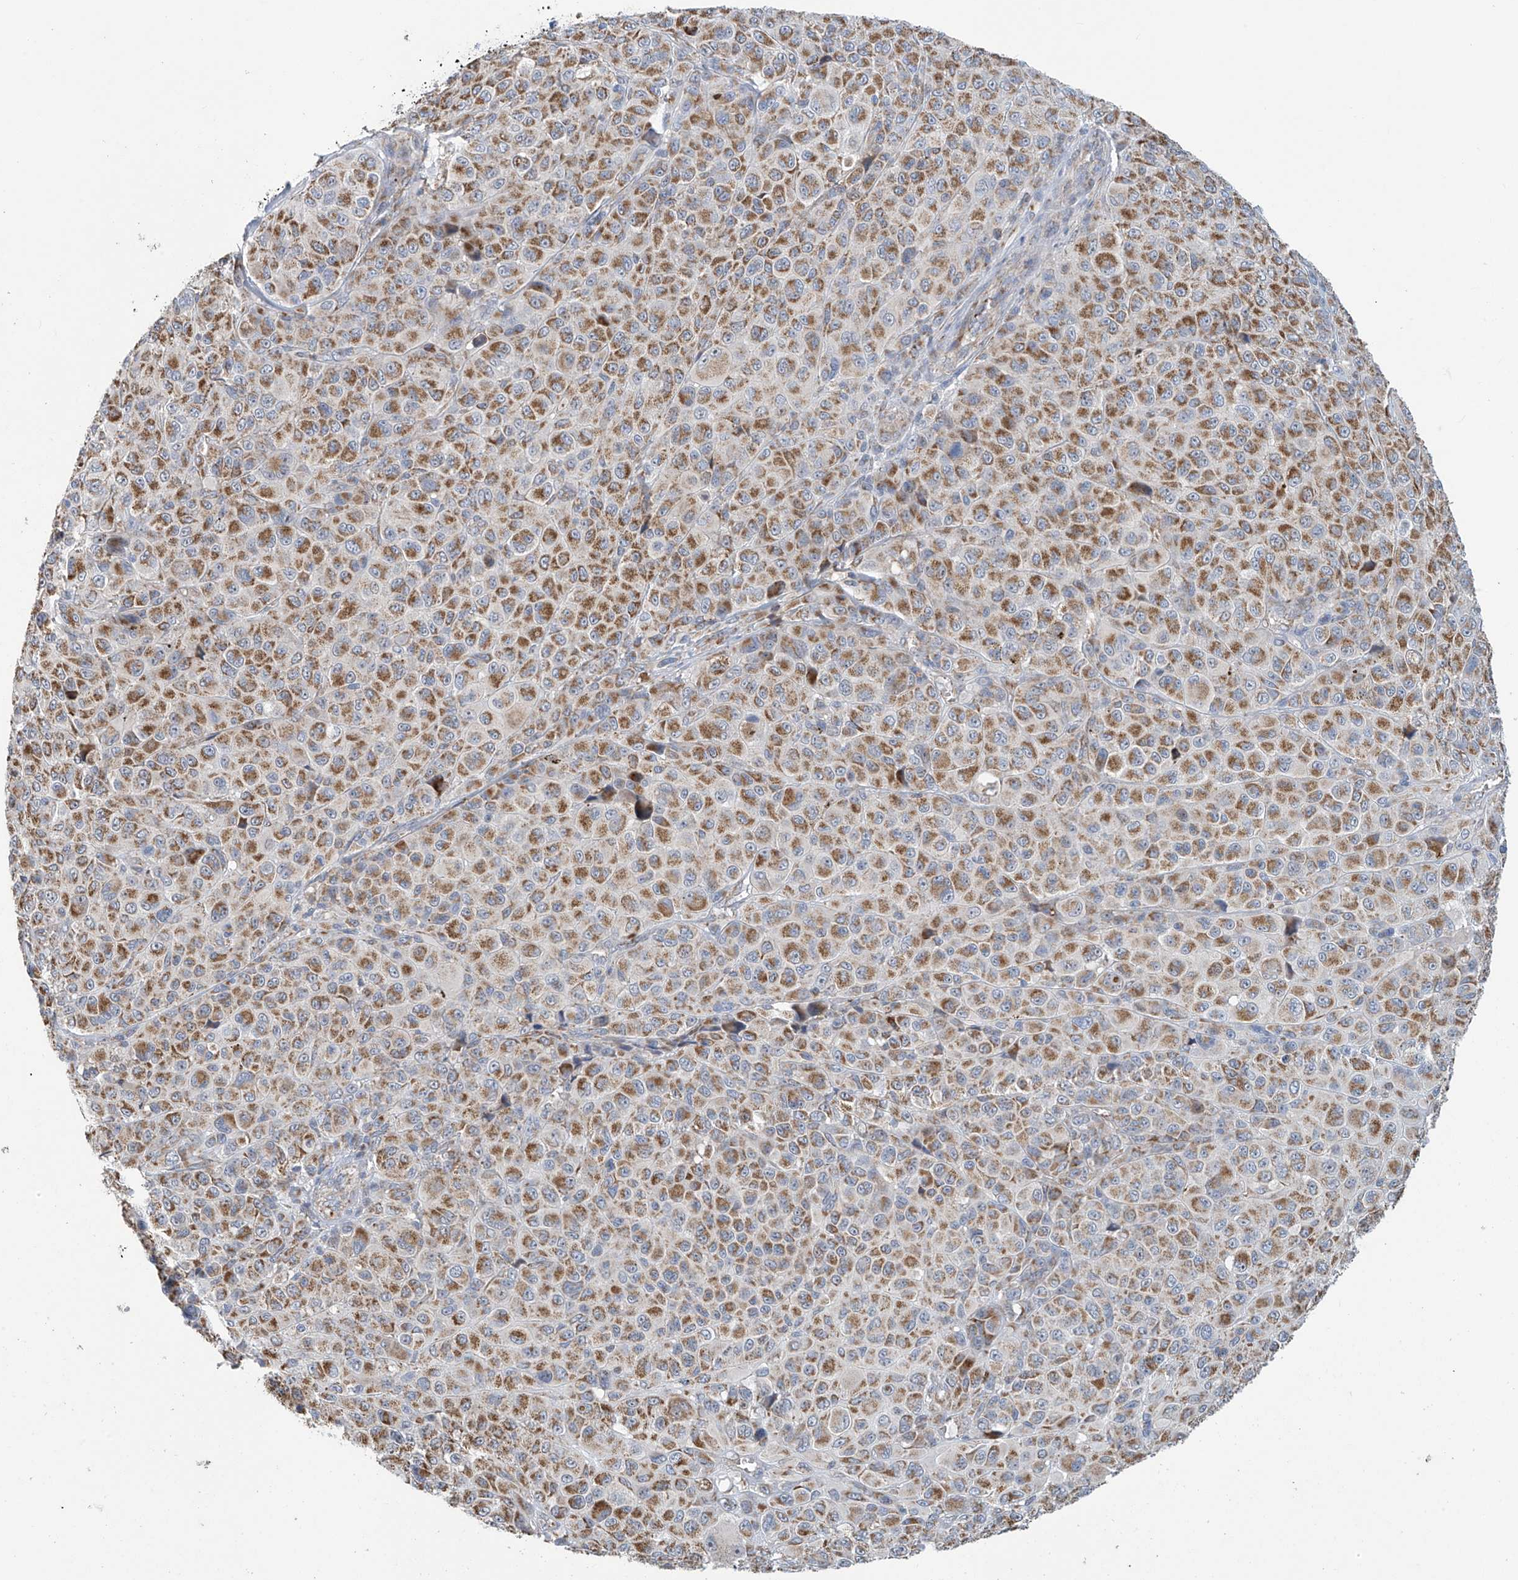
{"staining": {"intensity": "moderate", "quantity": ">75%", "location": "cytoplasmic/membranous"}, "tissue": "melanoma", "cell_type": "Tumor cells", "image_type": "cancer", "snomed": [{"axis": "morphology", "description": "Malignant melanoma, NOS"}, {"axis": "topography", "description": "Skin of trunk"}], "caption": "Tumor cells display medium levels of moderate cytoplasmic/membranous expression in about >75% of cells in human malignant melanoma.", "gene": "COMMD1", "patient": {"sex": "male", "age": 71}}